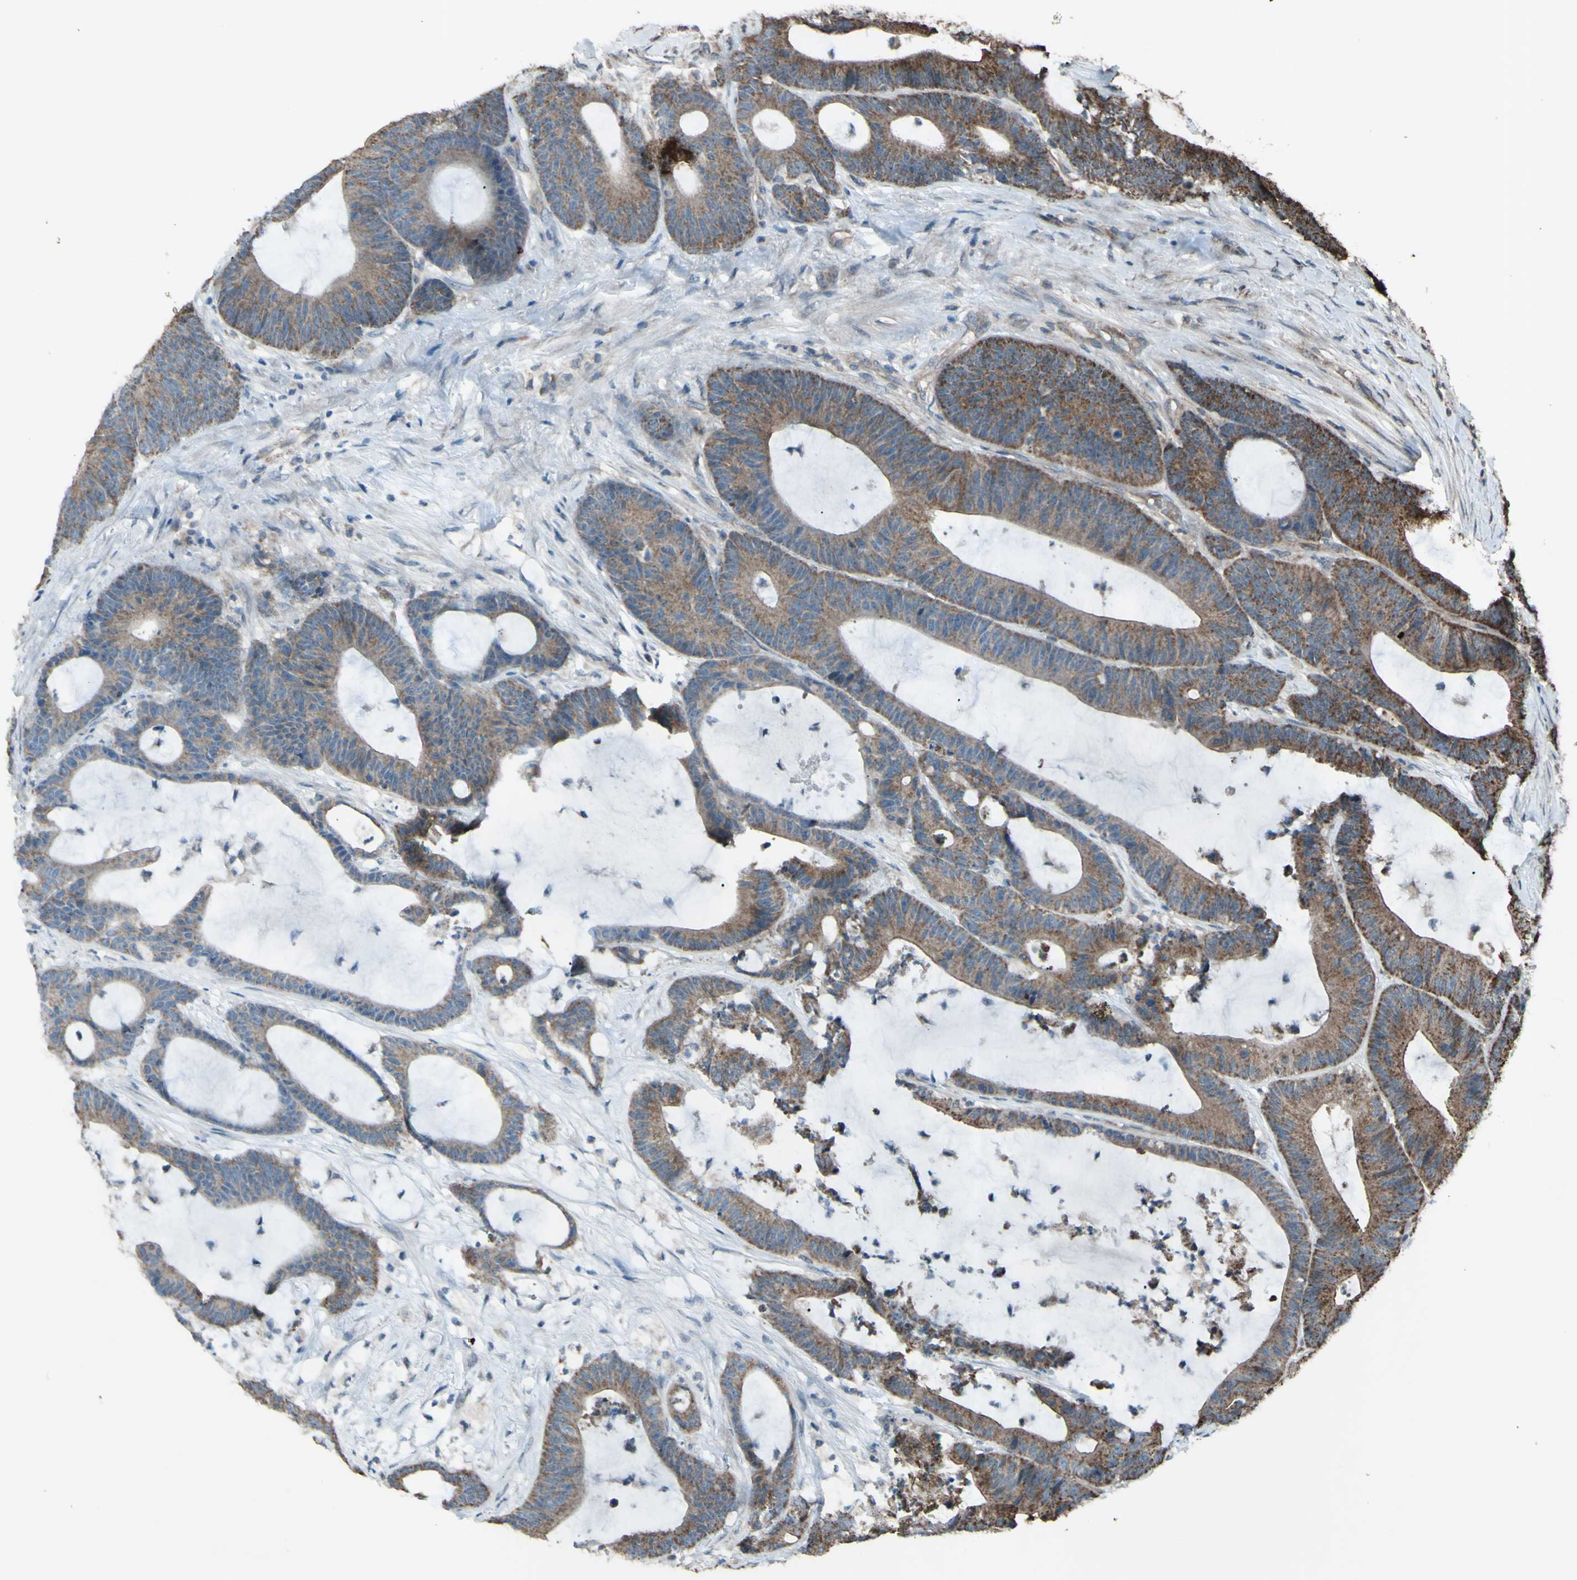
{"staining": {"intensity": "moderate", "quantity": ">75%", "location": "cytoplasmic/membranous"}, "tissue": "colorectal cancer", "cell_type": "Tumor cells", "image_type": "cancer", "snomed": [{"axis": "morphology", "description": "Adenocarcinoma, NOS"}, {"axis": "topography", "description": "Colon"}], "caption": "Protein staining by IHC exhibits moderate cytoplasmic/membranous staining in about >75% of tumor cells in colorectal cancer (adenocarcinoma).", "gene": "ACOT8", "patient": {"sex": "female", "age": 84}}